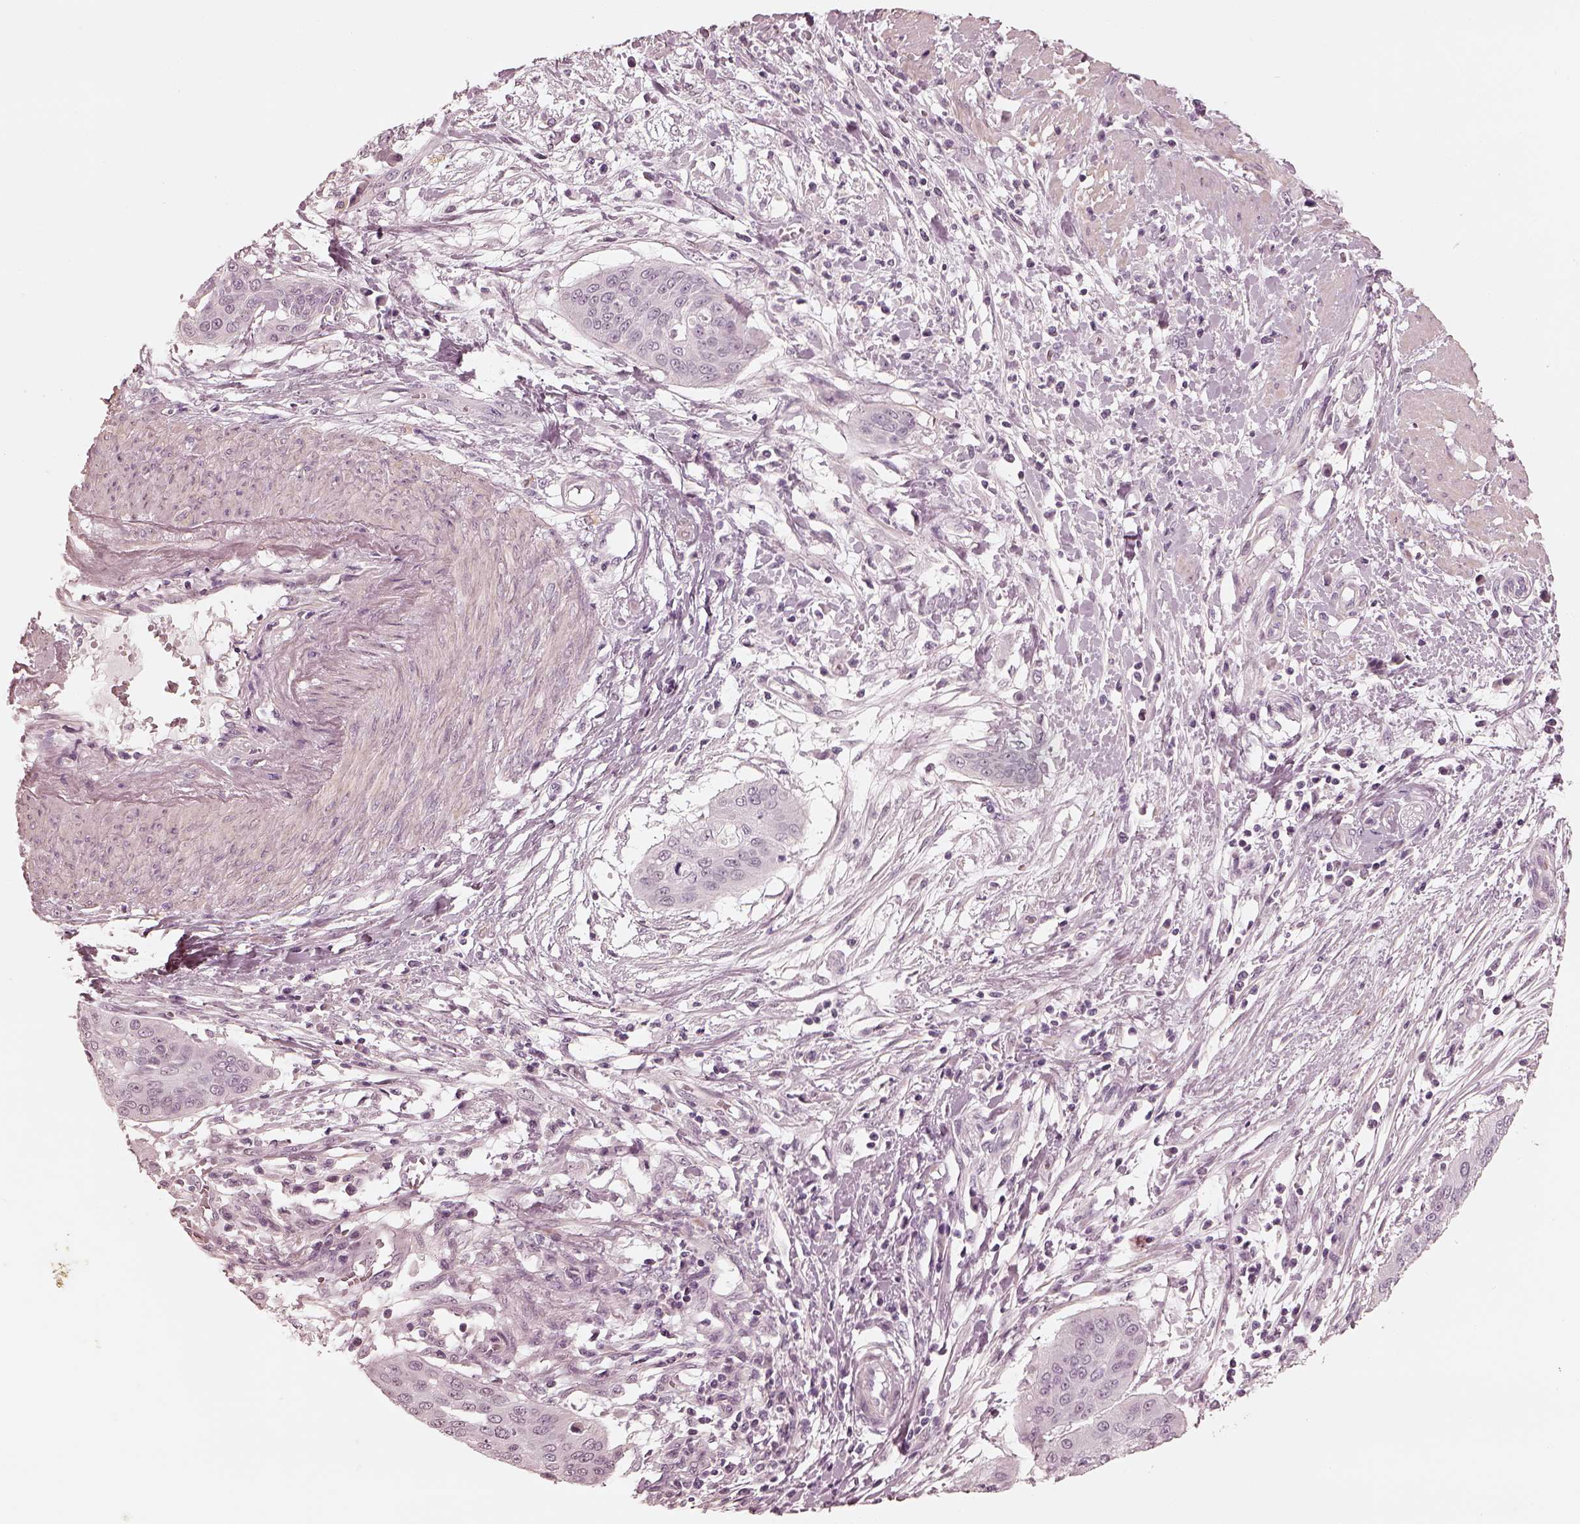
{"staining": {"intensity": "negative", "quantity": "none", "location": "none"}, "tissue": "cervical cancer", "cell_type": "Tumor cells", "image_type": "cancer", "snomed": [{"axis": "morphology", "description": "Squamous cell carcinoma, NOS"}, {"axis": "topography", "description": "Cervix"}], "caption": "Tumor cells show no significant staining in cervical cancer.", "gene": "ADRB3", "patient": {"sex": "female", "age": 39}}